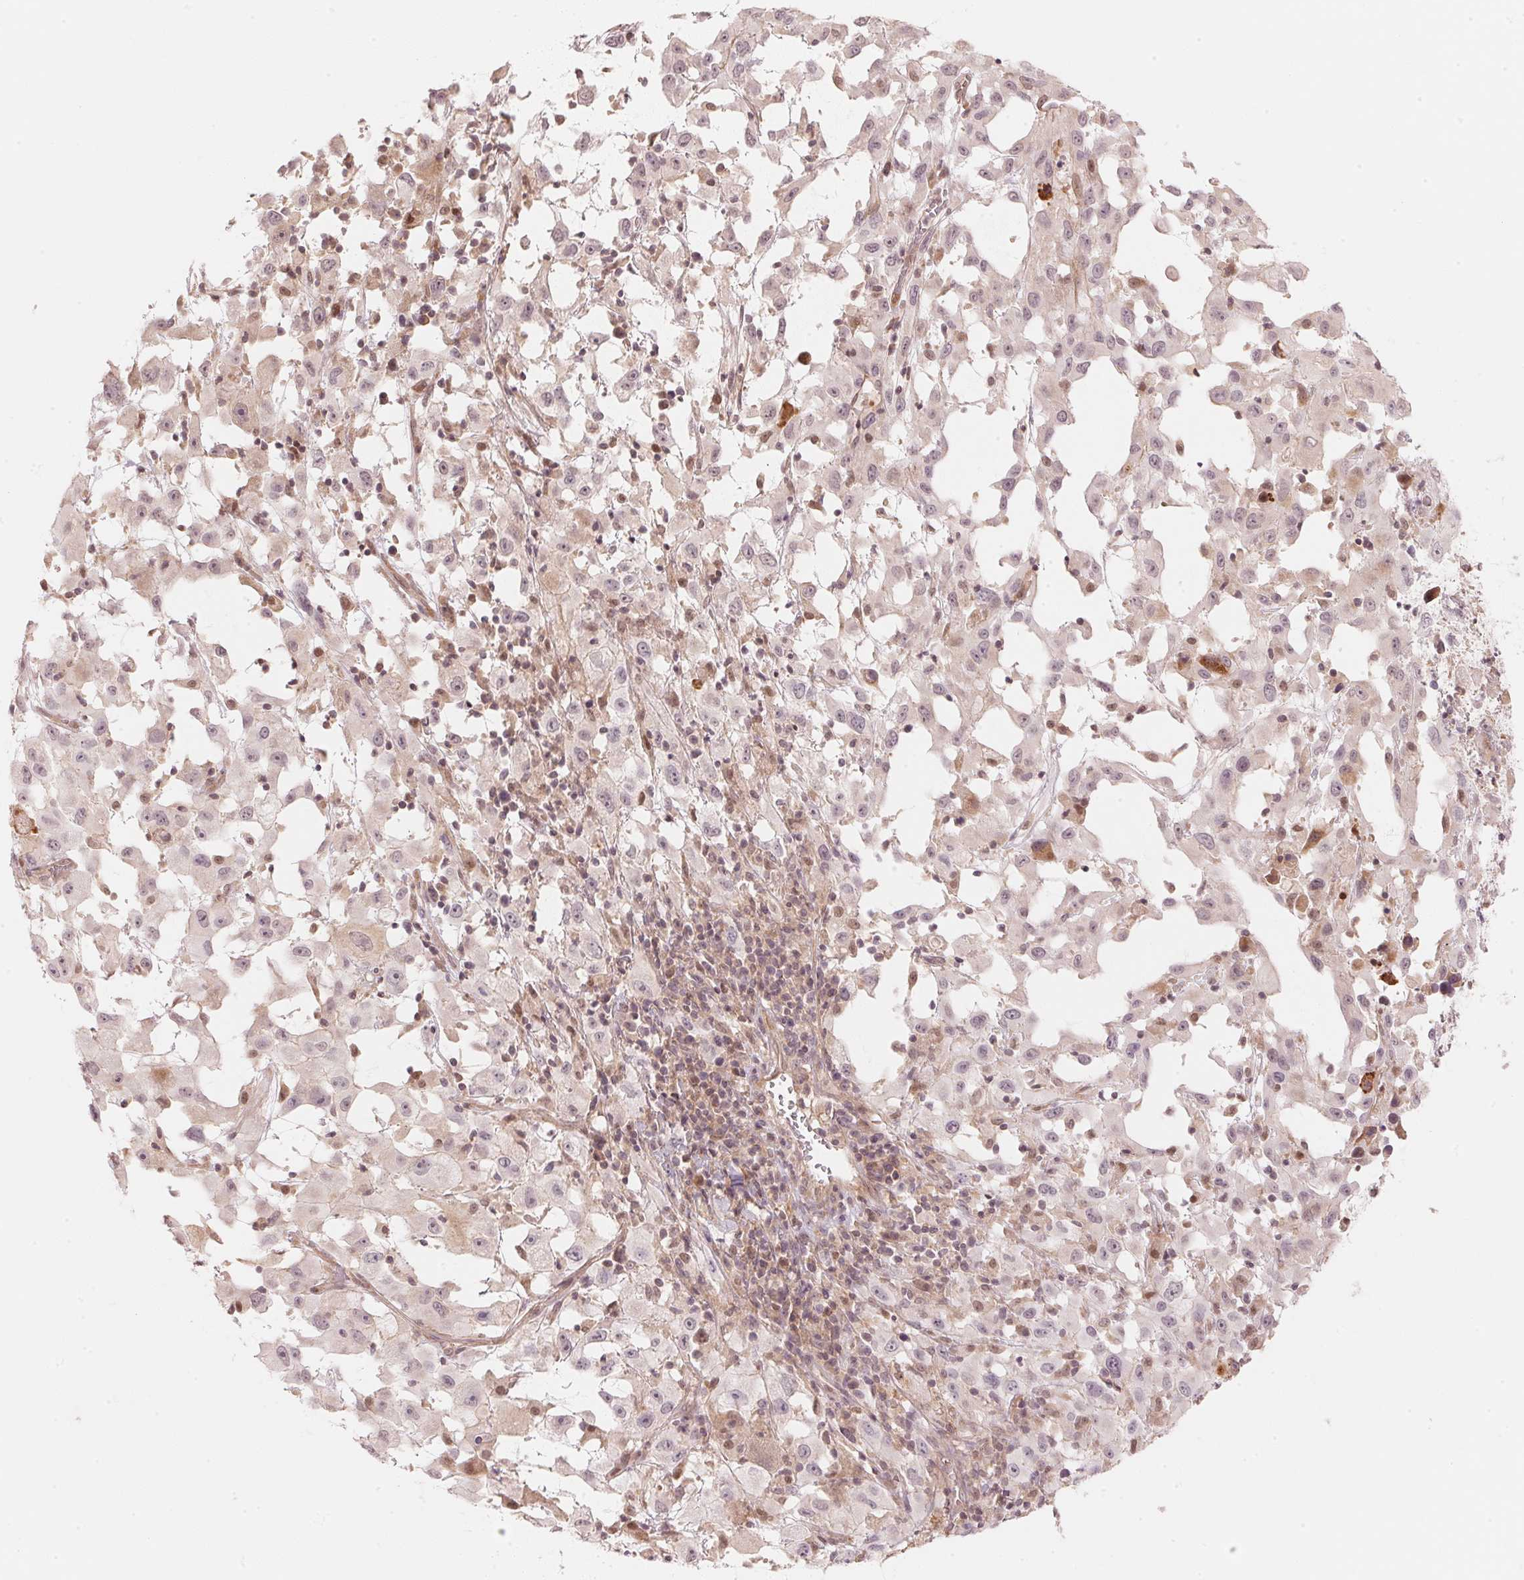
{"staining": {"intensity": "moderate", "quantity": "<25%", "location": "cytoplasmic/membranous"}, "tissue": "melanoma", "cell_type": "Tumor cells", "image_type": "cancer", "snomed": [{"axis": "morphology", "description": "Malignant melanoma, Metastatic site"}, {"axis": "topography", "description": "Soft tissue"}], "caption": "Moderate cytoplasmic/membranous protein staining is seen in approximately <25% of tumor cells in melanoma.", "gene": "PRKN", "patient": {"sex": "male", "age": 50}}